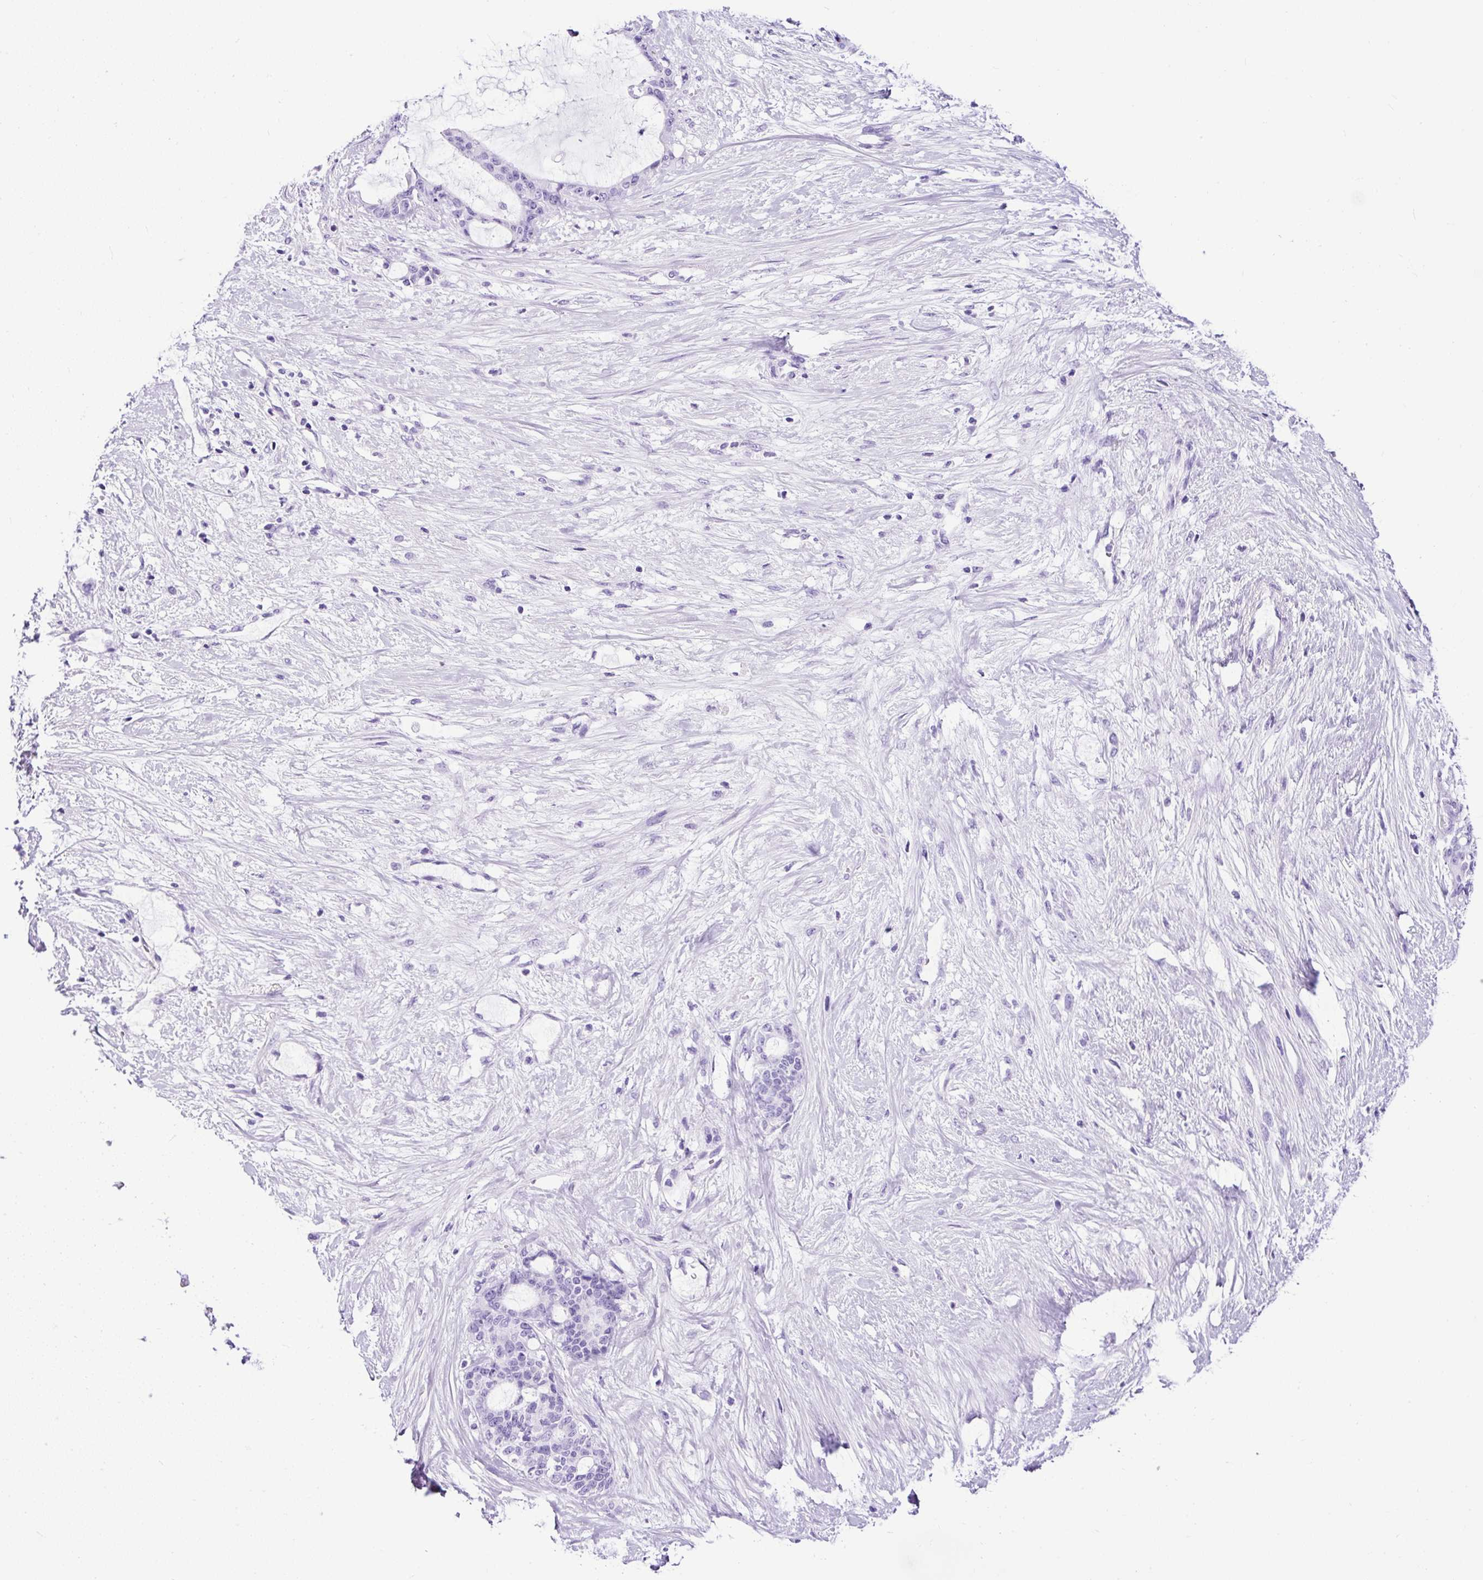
{"staining": {"intensity": "negative", "quantity": "none", "location": "none"}, "tissue": "liver cancer", "cell_type": "Tumor cells", "image_type": "cancer", "snomed": [{"axis": "morphology", "description": "Normal tissue, NOS"}, {"axis": "morphology", "description": "Cholangiocarcinoma"}, {"axis": "topography", "description": "Liver"}, {"axis": "topography", "description": "Peripheral nerve tissue"}], "caption": "This is an immunohistochemistry photomicrograph of human liver cholangiocarcinoma. There is no expression in tumor cells.", "gene": "CEL", "patient": {"sex": "female", "age": 73}}